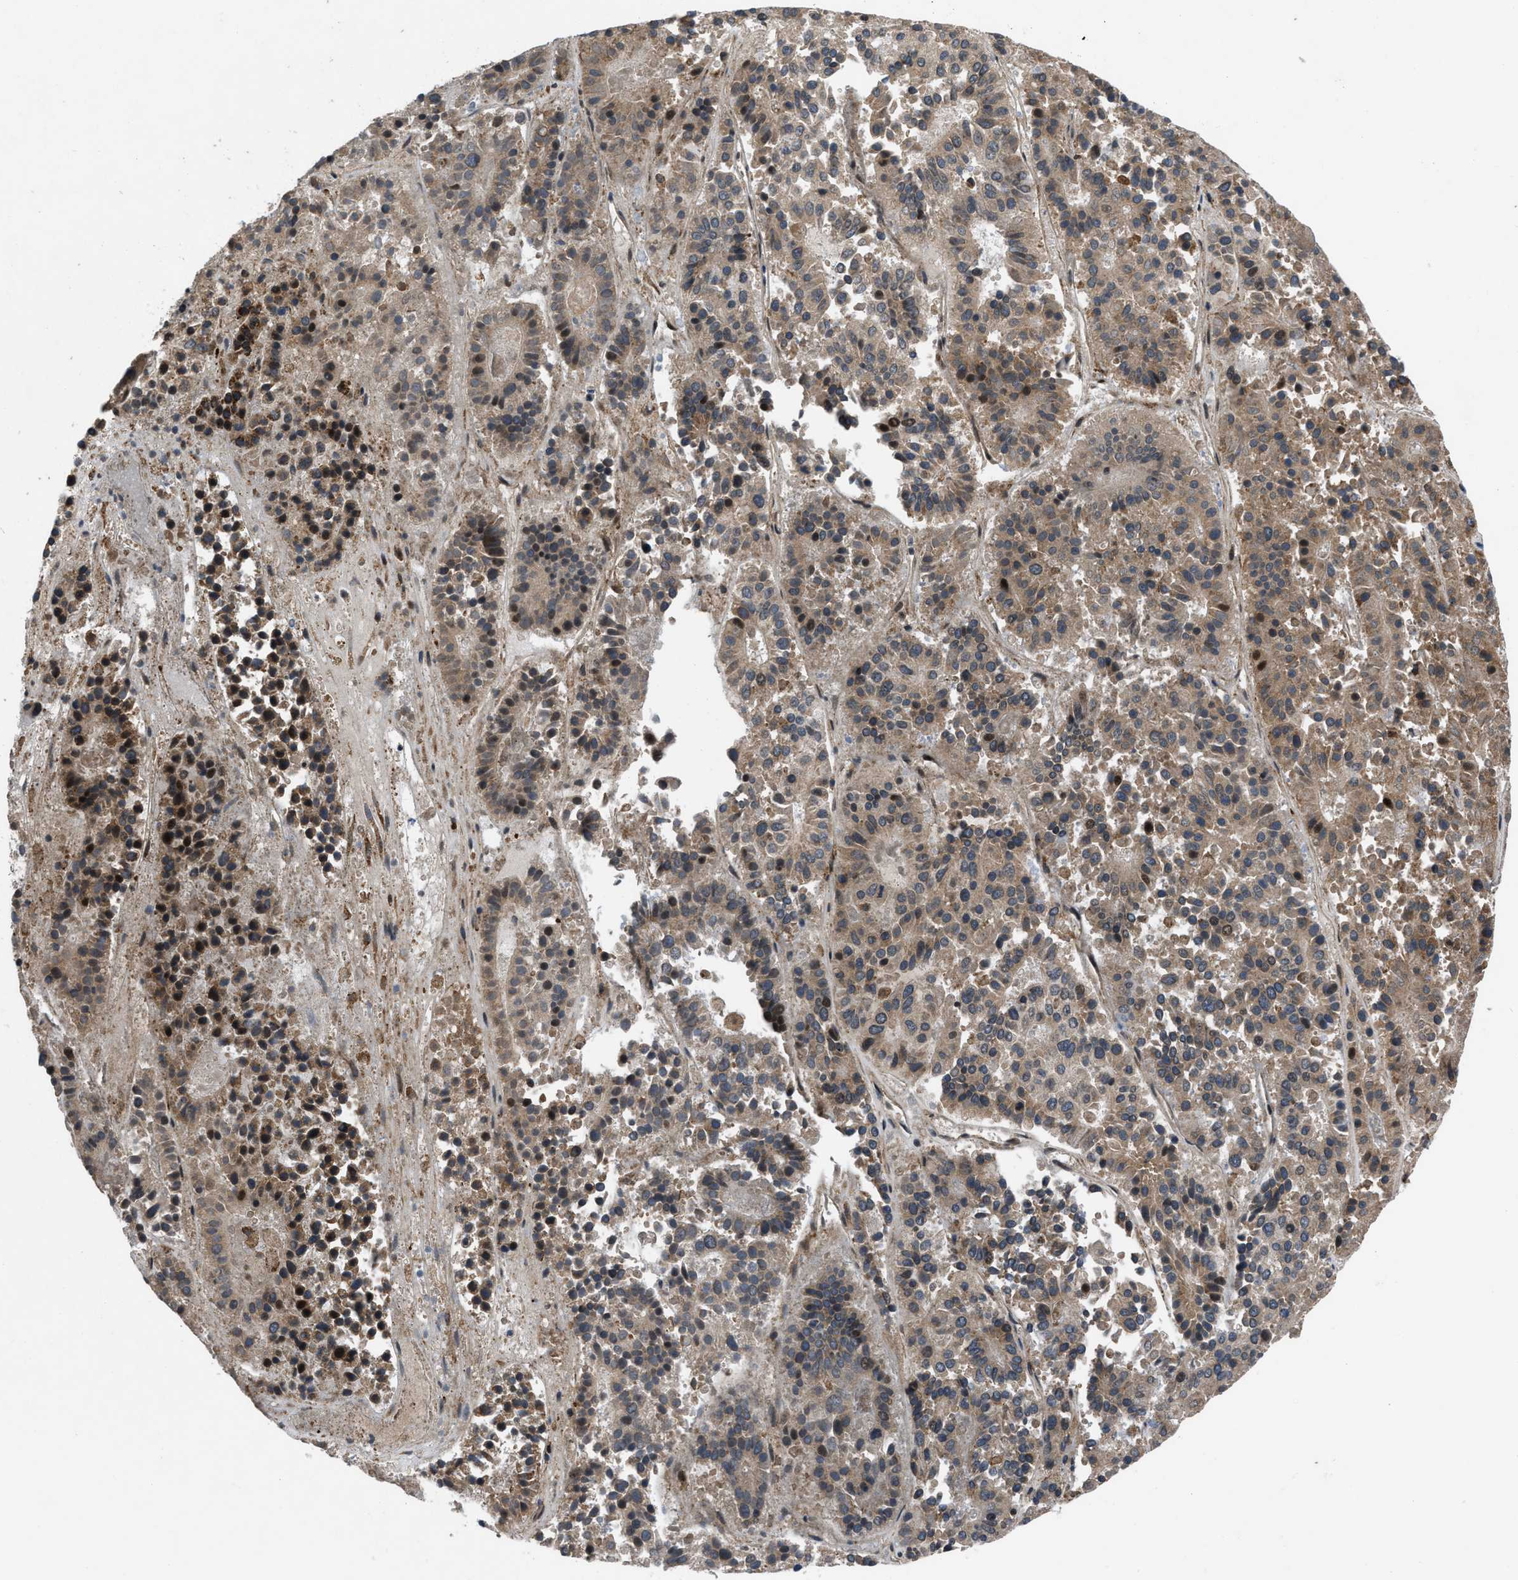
{"staining": {"intensity": "moderate", "quantity": ">75%", "location": "cytoplasmic/membranous"}, "tissue": "pancreatic cancer", "cell_type": "Tumor cells", "image_type": "cancer", "snomed": [{"axis": "morphology", "description": "Adenocarcinoma, NOS"}, {"axis": "topography", "description": "Pancreas"}], "caption": "Moderate cytoplasmic/membranous protein staining is identified in approximately >75% of tumor cells in pancreatic adenocarcinoma.", "gene": "PER3", "patient": {"sex": "male", "age": 50}}